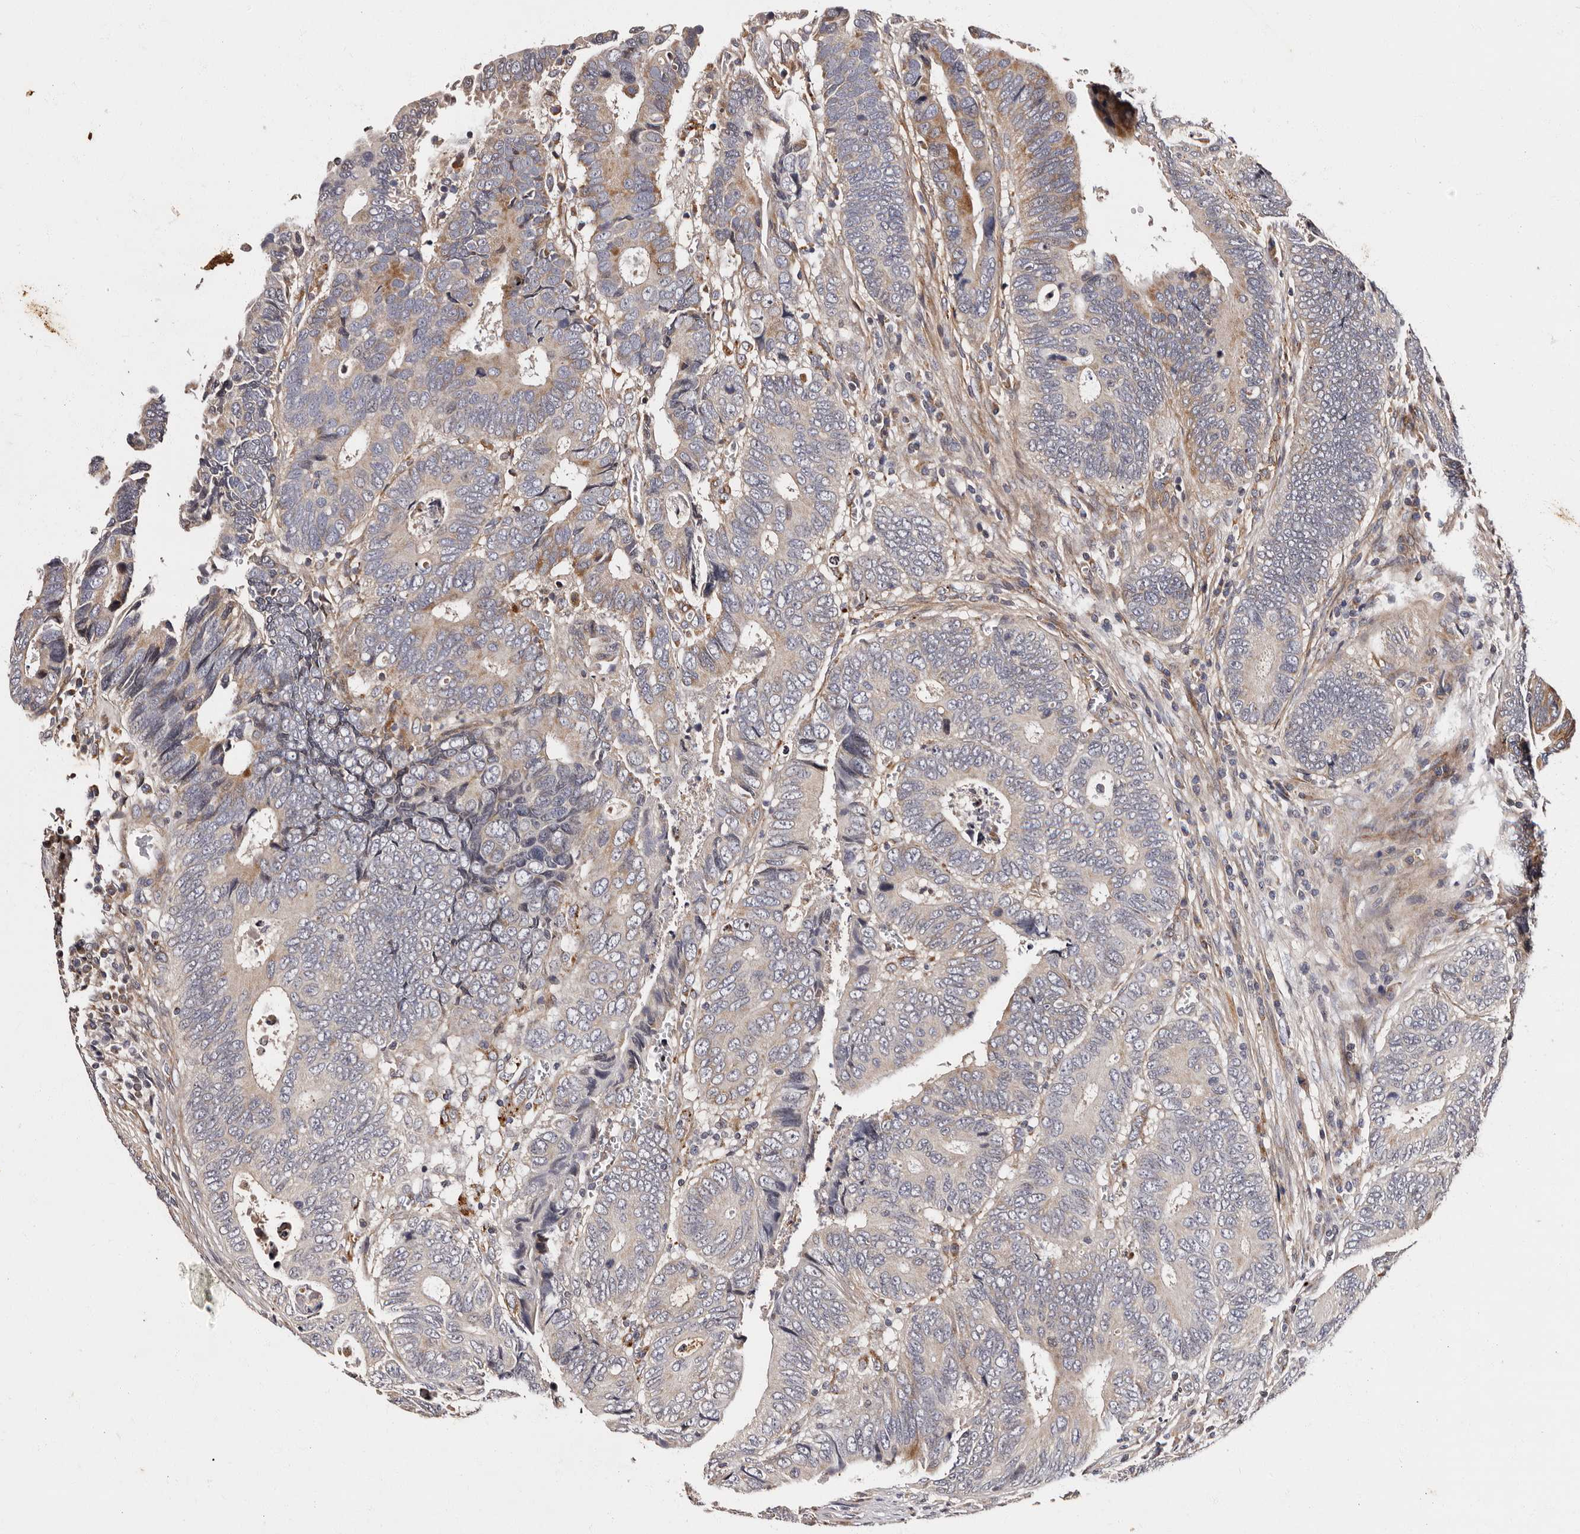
{"staining": {"intensity": "weak", "quantity": "<25%", "location": "cytoplasmic/membranous"}, "tissue": "colorectal cancer", "cell_type": "Tumor cells", "image_type": "cancer", "snomed": [{"axis": "morphology", "description": "Adenocarcinoma, NOS"}, {"axis": "topography", "description": "Colon"}], "caption": "This histopathology image is of adenocarcinoma (colorectal) stained with IHC to label a protein in brown with the nuclei are counter-stained blue. There is no staining in tumor cells.", "gene": "ADCK5", "patient": {"sex": "male", "age": 72}}